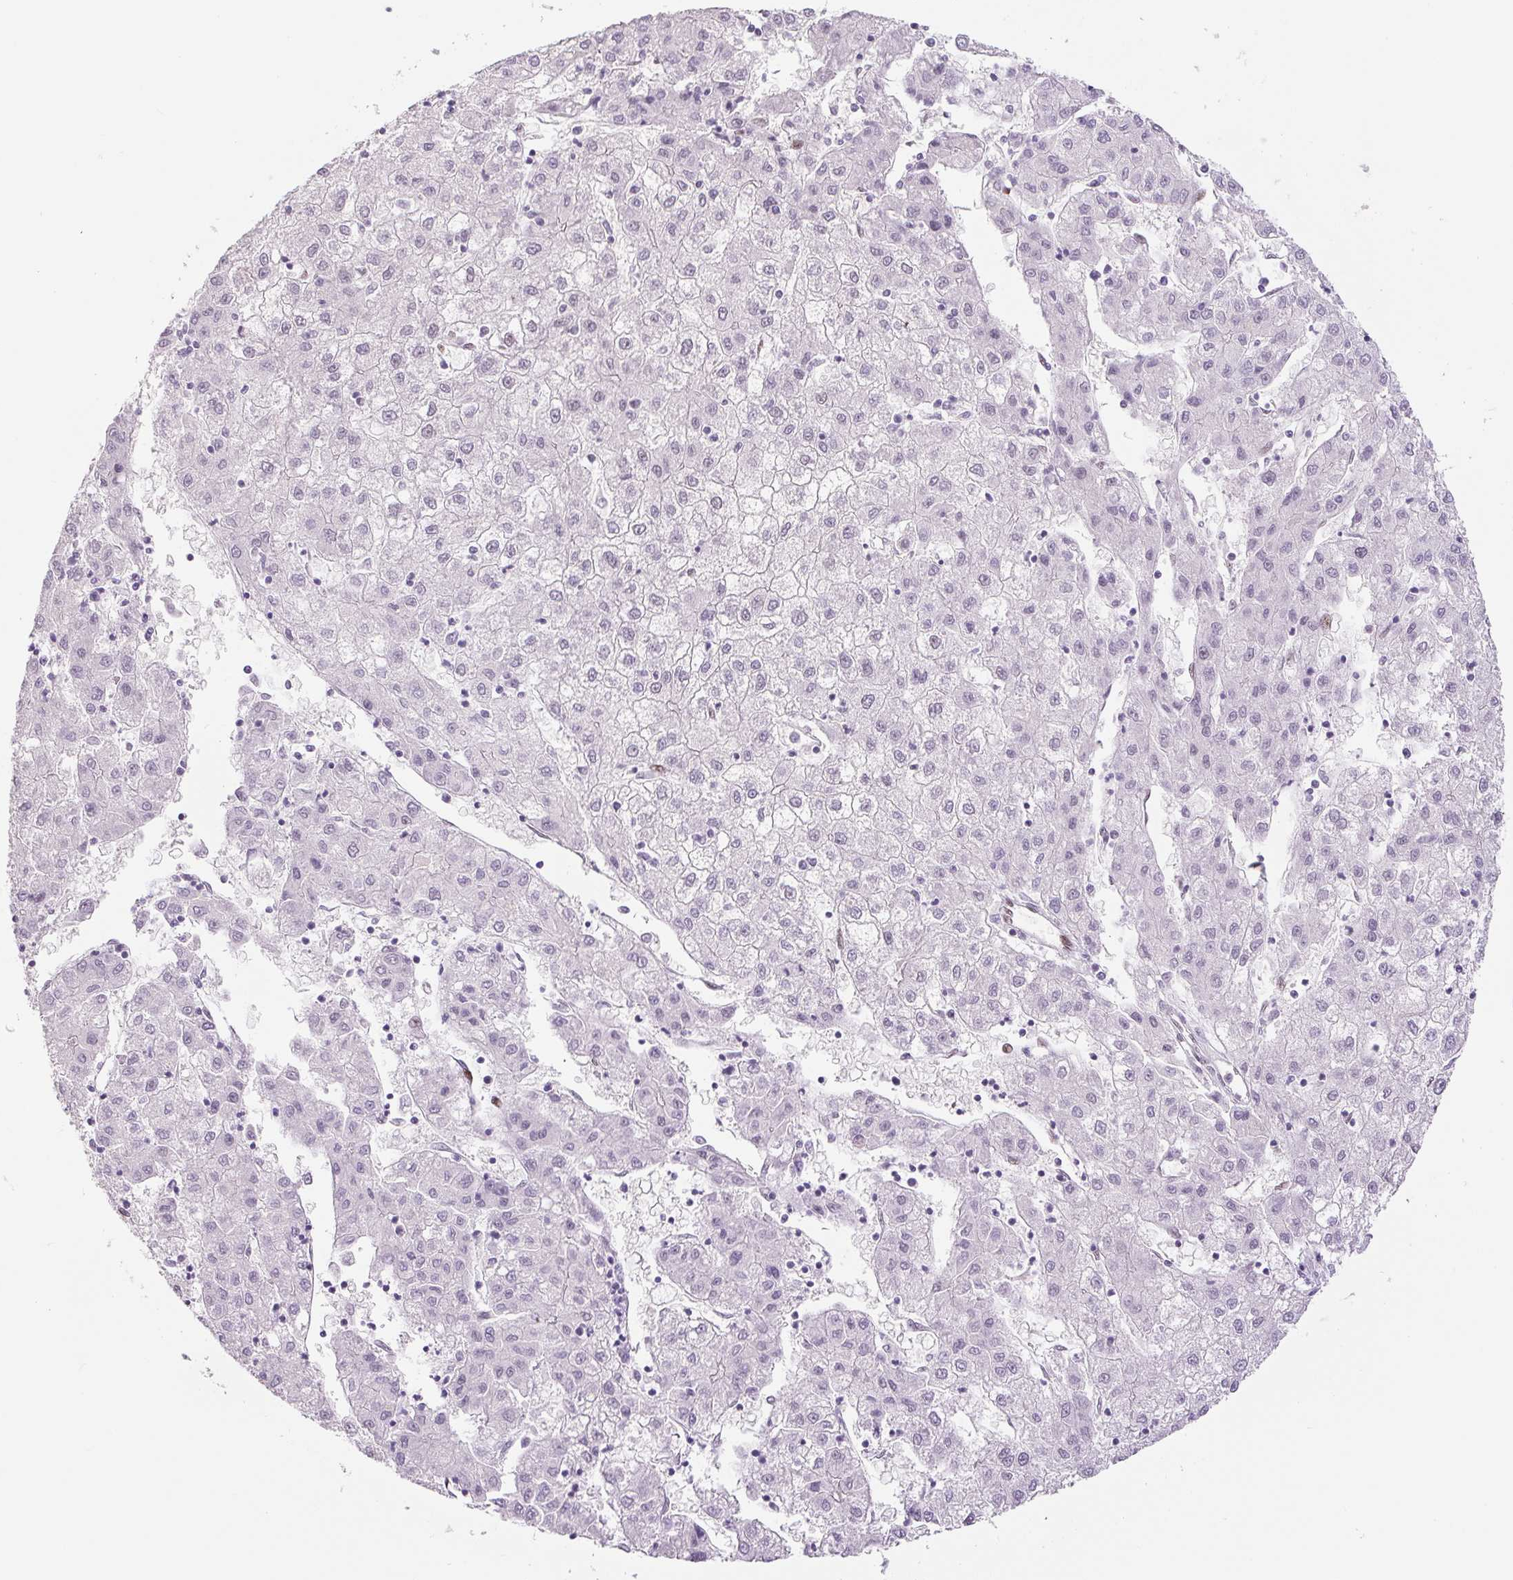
{"staining": {"intensity": "negative", "quantity": "none", "location": "none"}, "tissue": "liver cancer", "cell_type": "Tumor cells", "image_type": "cancer", "snomed": [{"axis": "morphology", "description": "Carcinoma, Hepatocellular, NOS"}, {"axis": "topography", "description": "Liver"}], "caption": "Immunohistochemistry of human liver cancer (hepatocellular carcinoma) demonstrates no expression in tumor cells.", "gene": "ZEB1", "patient": {"sex": "male", "age": 72}}